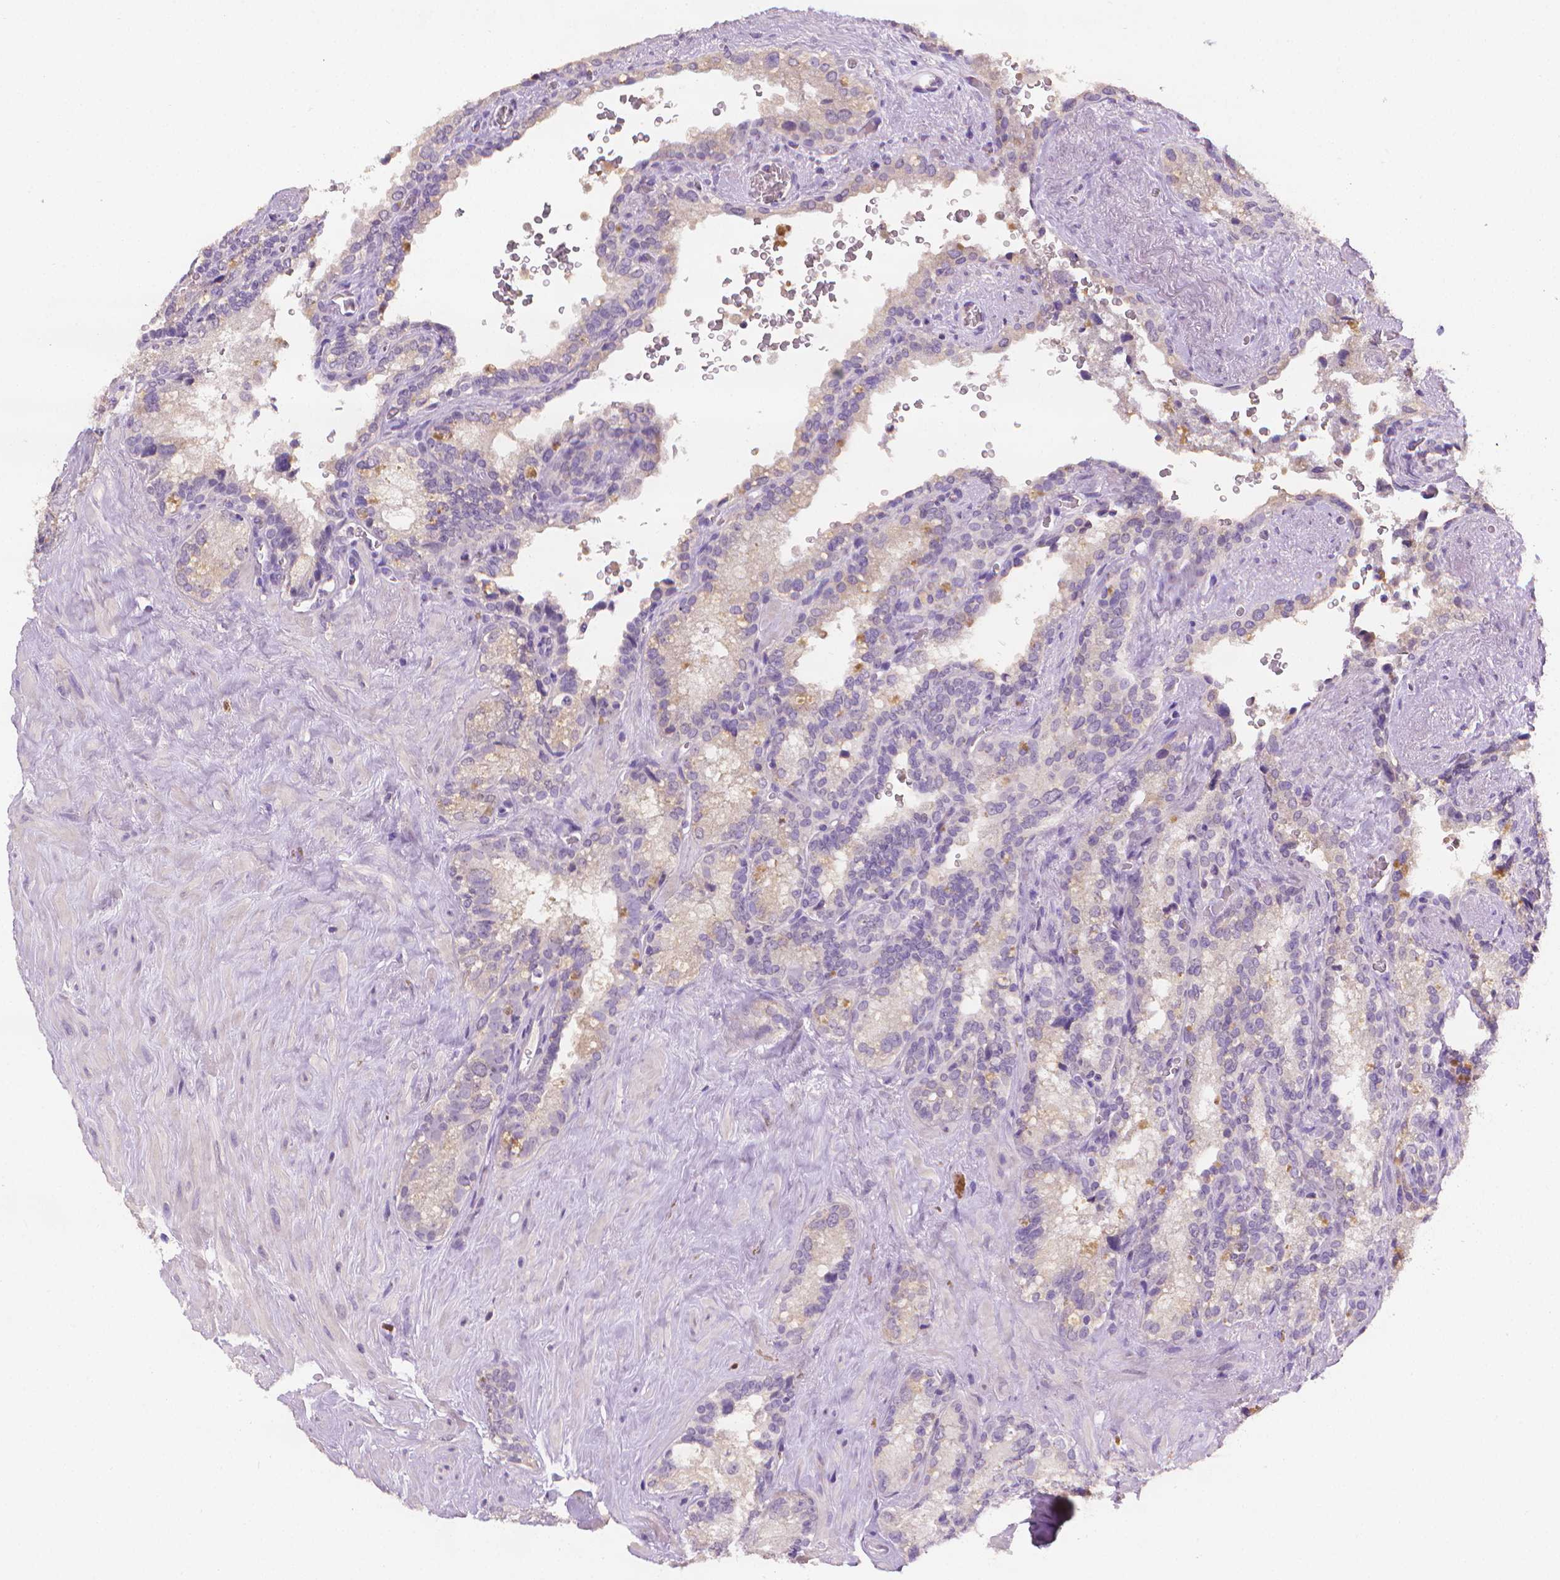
{"staining": {"intensity": "moderate", "quantity": "<25%", "location": "cytoplasmic/membranous"}, "tissue": "seminal vesicle", "cell_type": "Glandular cells", "image_type": "normal", "snomed": [{"axis": "morphology", "description": "Normal tissue, NOS"}, {"axis": "topography", "description": "Prostate"}, {"axis": "topography", "description": "Seminal veicle"}], "caption": "About <25% of glandular cells in unremarkable human seminal vesicle reveal moderate cytoplasmic/membranous protein expression as visualized by brown immunohistochemical staining.", "gene": "FASN", "patient": {"sex": "male", "age": 71}}